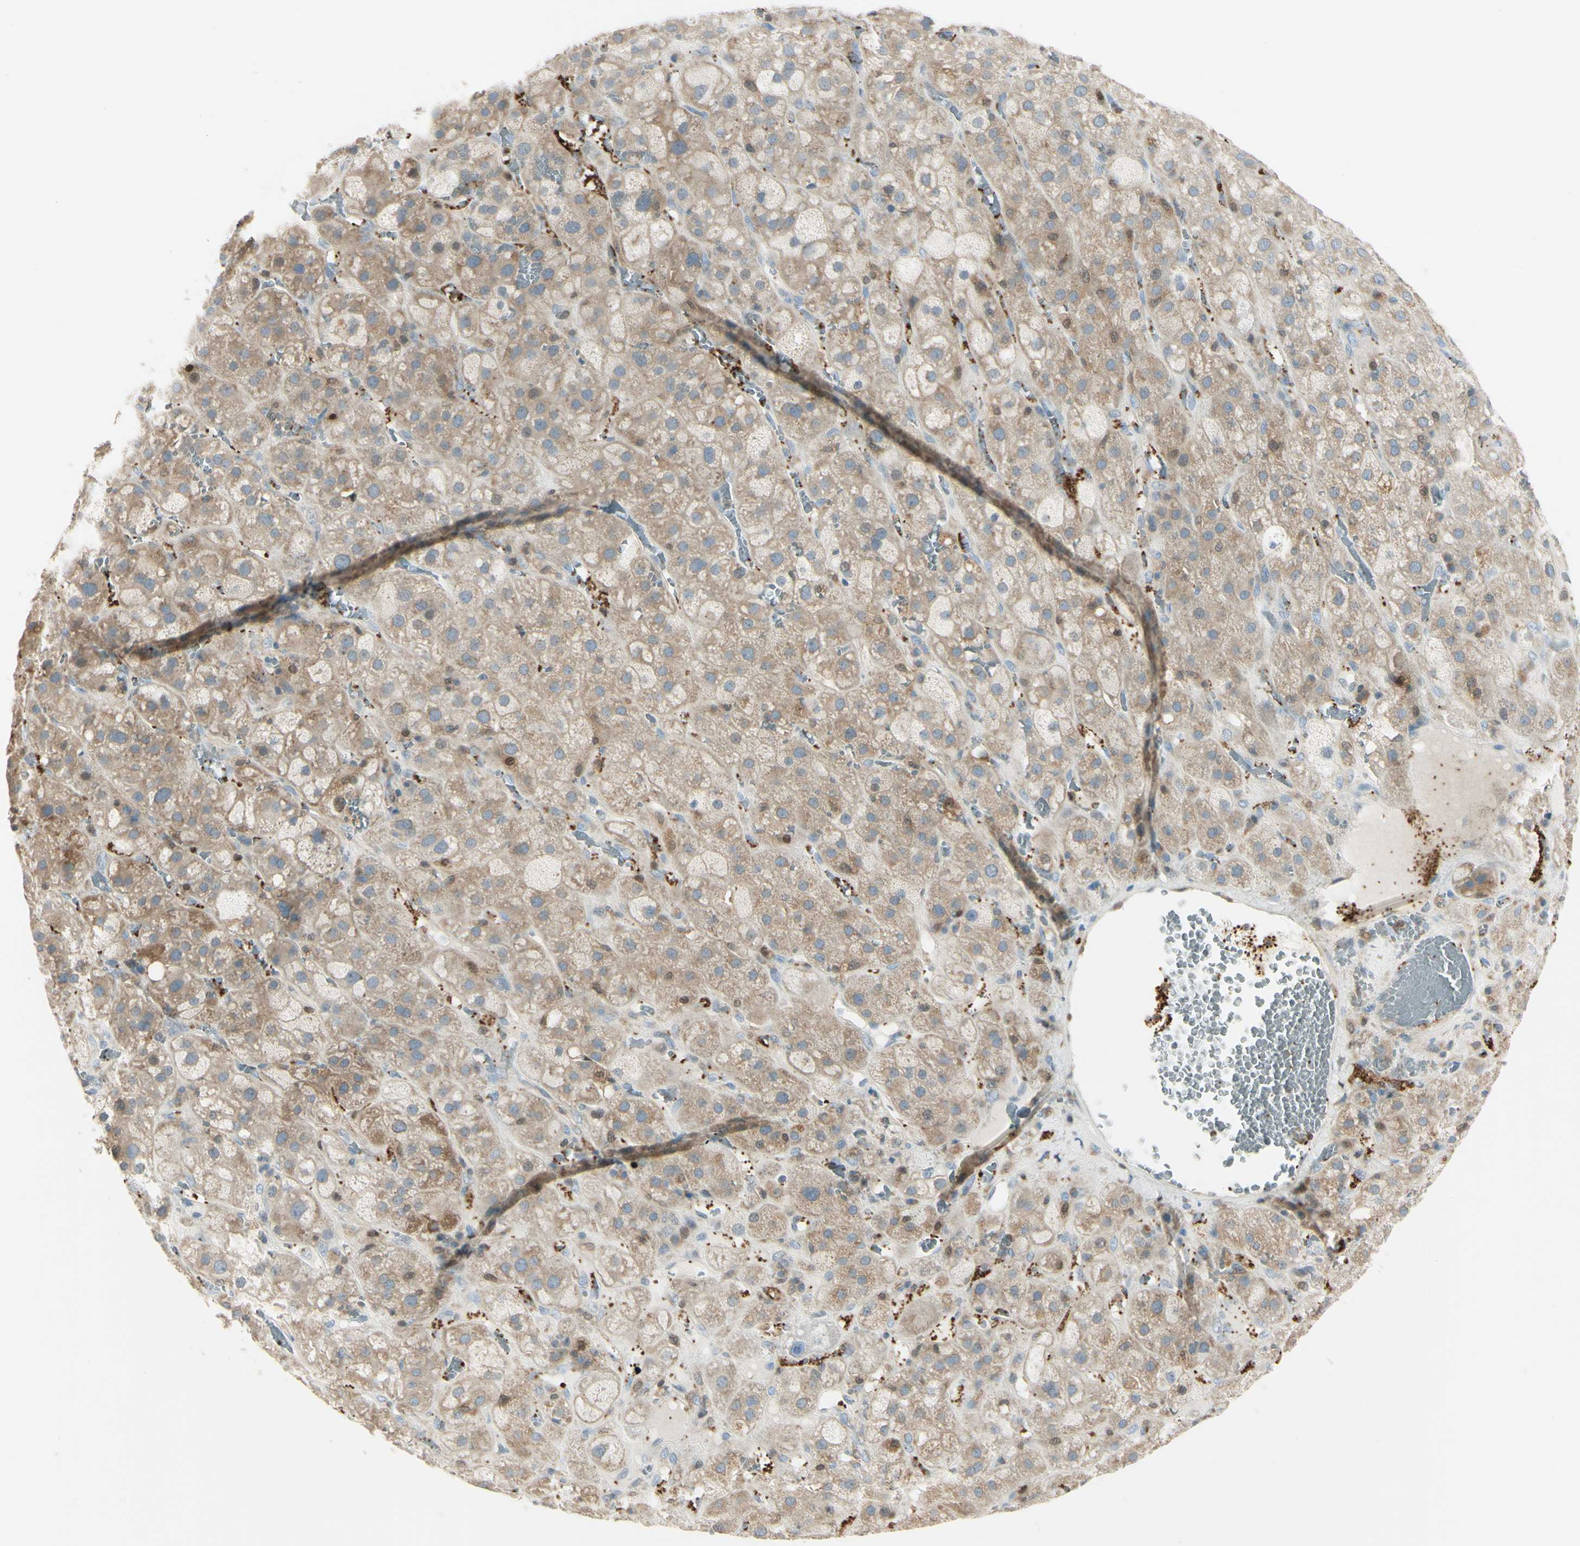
{"staining": {"intensity": "moderate", "quantity": "25%-75%", "location": "cytoplasmic/membranous"}, "tissue": "adrenal gland", "cell_type": "Glandular cells", "image_type": "normal", "snomed": [{"axis": "morphology", "description": "Normal tissue, NOS"}, {"axis": "topography", "description": "Adrenal gland"}], "caption": "A histopathology image of adrenal gland stained for a protein exhibits moderate cytoplasmic/membranous brown staining in glandular cells.", "gene": "CYRIB", "patient": {"sex": "female", "age": 47}}